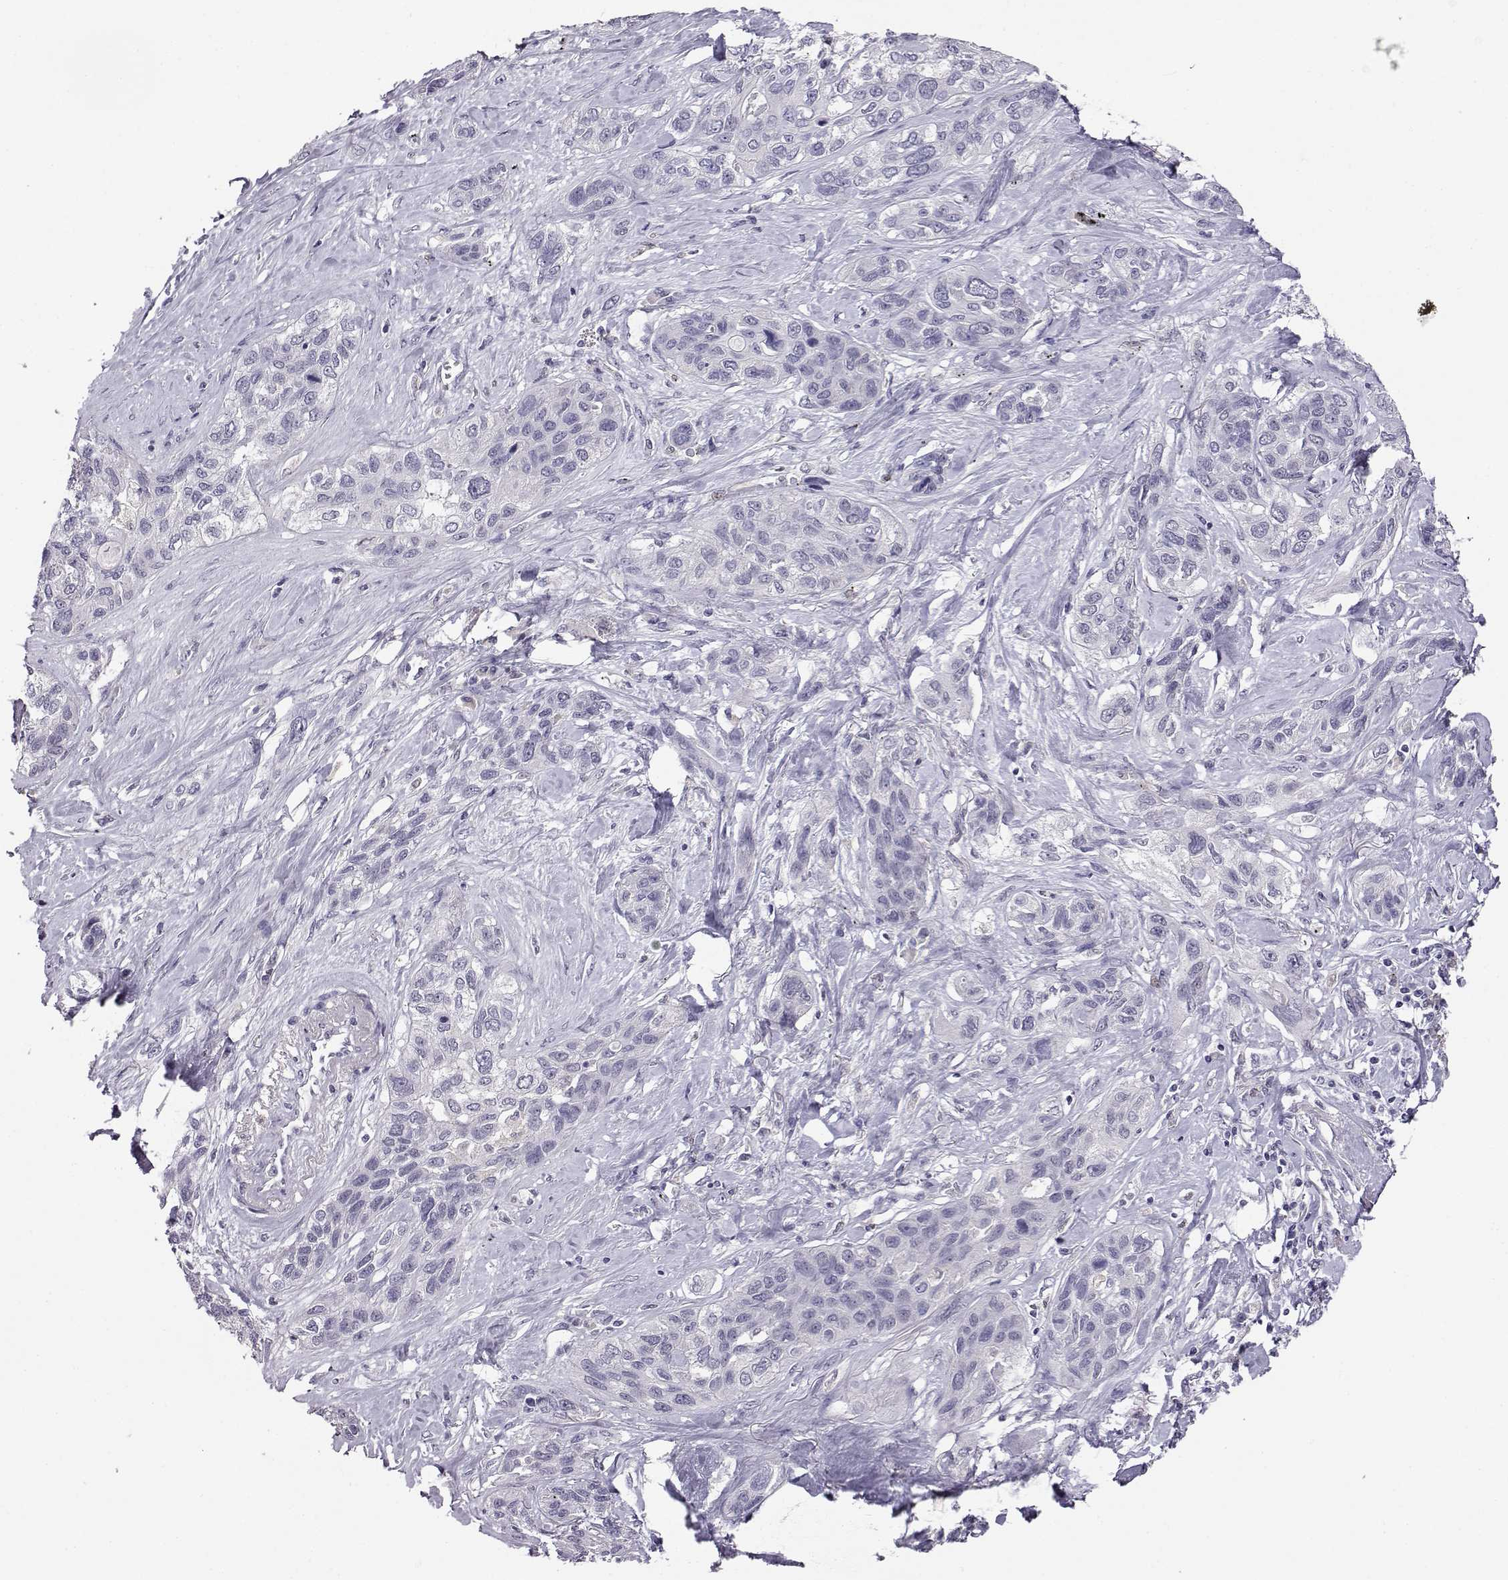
{"staining": {"intensity": "negative", "quantity": "none", "location": "none"}, "tissue": "lung cancer", "cell_type": "Tumor cells", "image_type": "cancer", "snomed": [{"axis": "morphology", "description": "Squamous cell carcinoma, NOS"}, {"axis": "topography", "description": "Lung"}], "caption": "Immunohistochemistry (IHC) micrograph of neoplastic tissue: human lung squamous cell carcinoma stained with DAB shows no significant protein positivity in tumor cells.", "gene": "AKR1B1", "patient": {"sex": "female", "age": 70}}